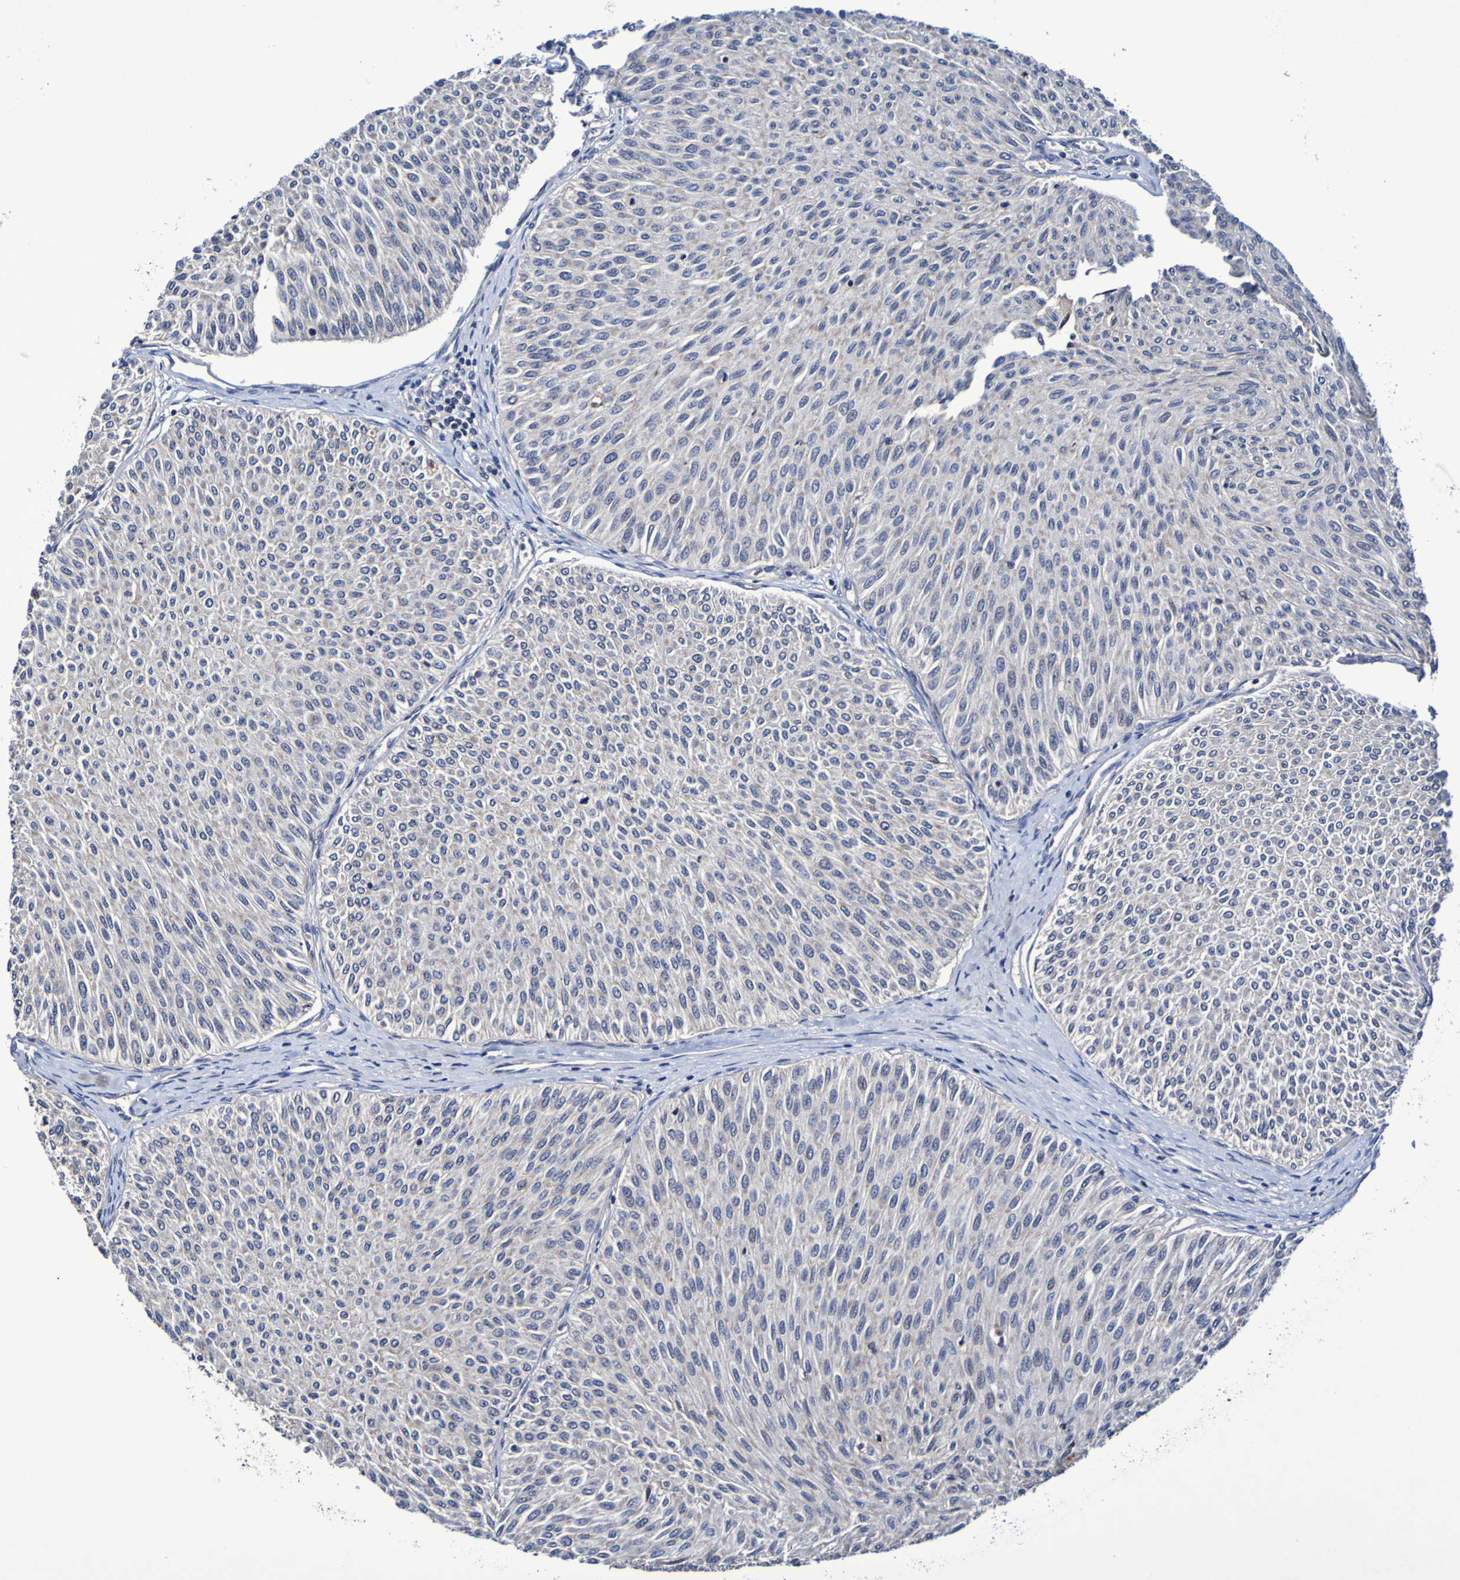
{"staining": {"intensity": "negative", "quantity": "none", "location": "none"}, "tissue": "urothelial cancer", "cell_type": "Tumor cells", "image_type": "cancer", "snomed": [{"axis": "morphology", "description": "Urothelial carcinoma, Low grade"}, {"axis": "topography", "description": "Urinary bladder"}], "caption": "Protein analysis of low-grade urothelial carcinoma reveals no significant expression in tumor cells.", "gene": "PTP4A2", "patient": {"sex": "male", "age": 78}}